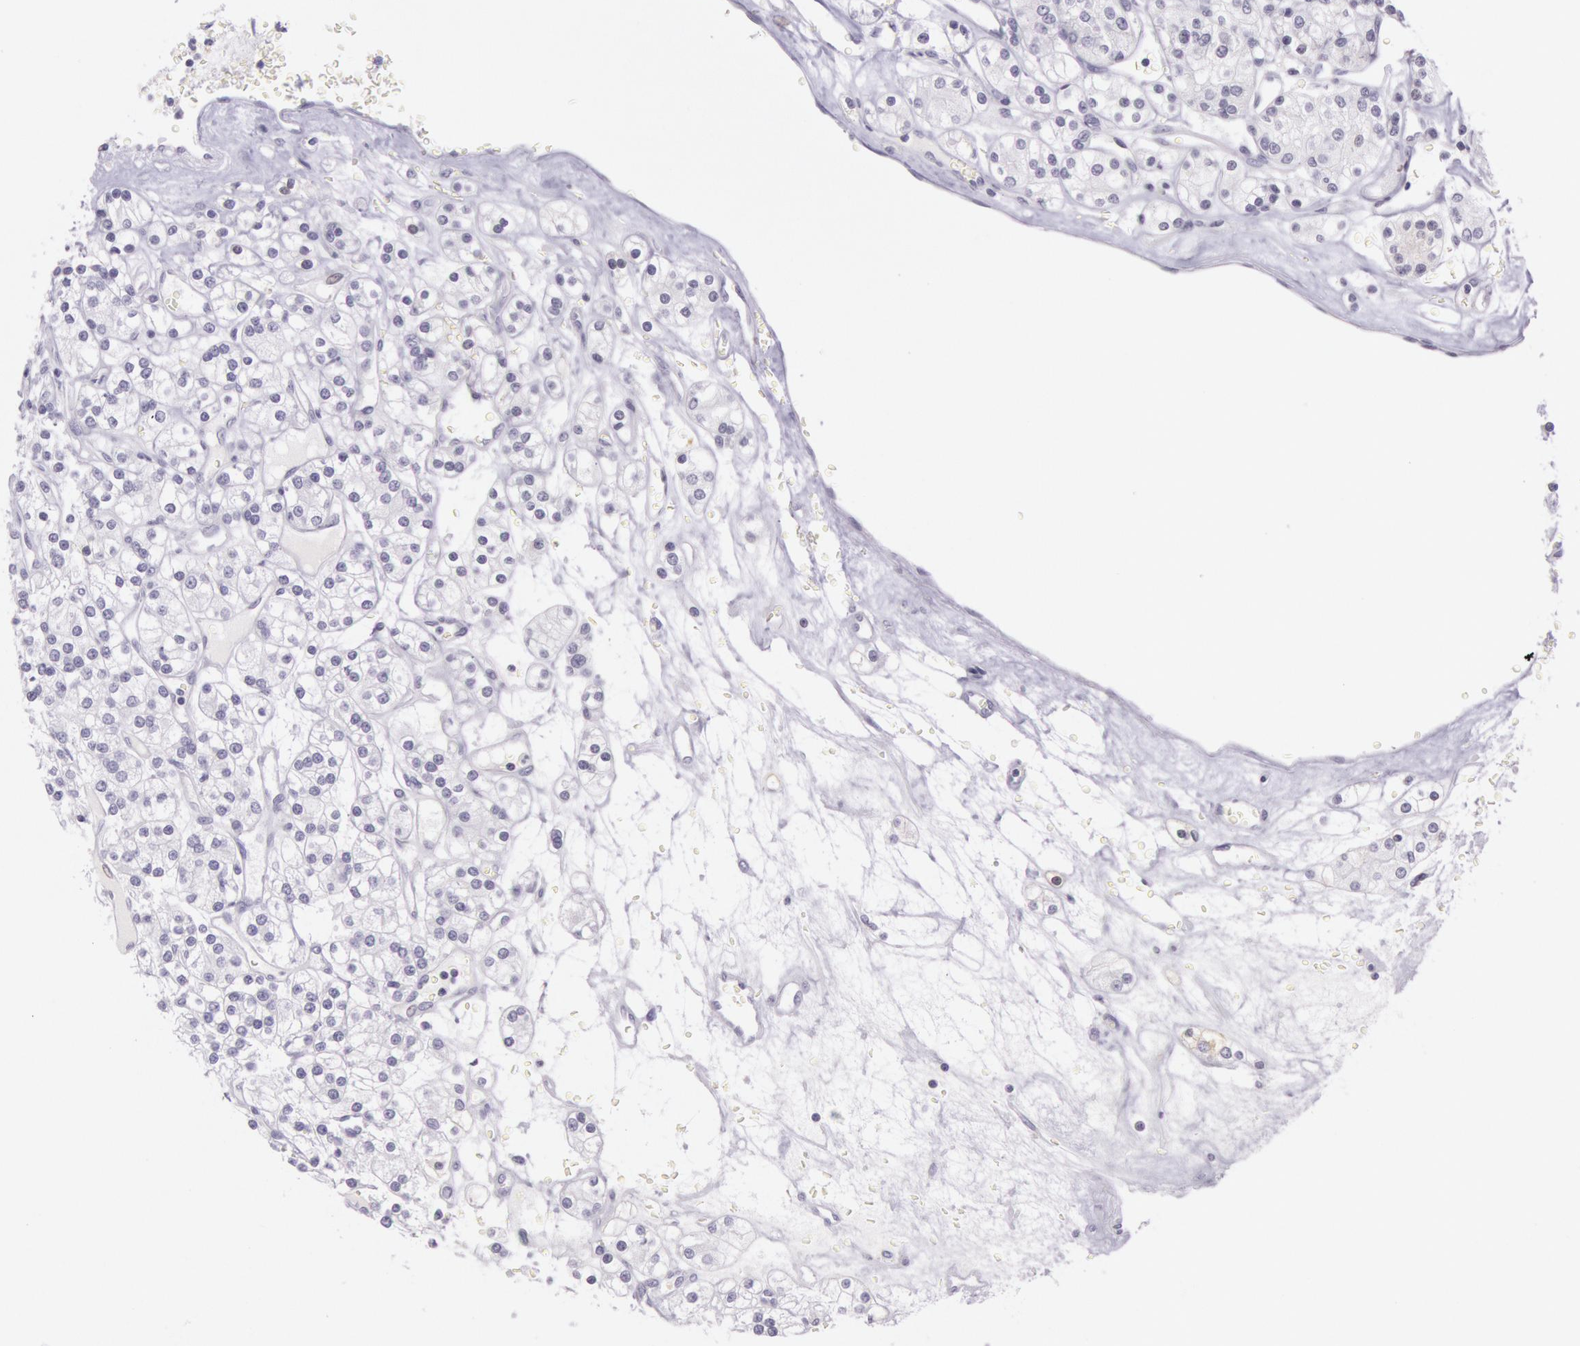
{"staining": {"intensity": "negative", "quantity": "none", "location": "none"}, "tissue": "renal cancer", "cell_type": "Tumor cells", "image_type": "cancer", "snomed": [{"axis": "morphology", "description": "Adenocarcinoma, NOS"}, {"axis": "topography", "description": "Kidney"}], "caption": "Immunohistochemistry (IHC) of human adenocarcinoma (renal) reveals no expression in tumor cells. (Stains: DAB immunohistochemistry (IHC) with hematoxylin counter stain, Microscopy: brightfield microscopy at high magnification).", "gene": "CKB", "patient": {"sex": "female", "age": 62}}